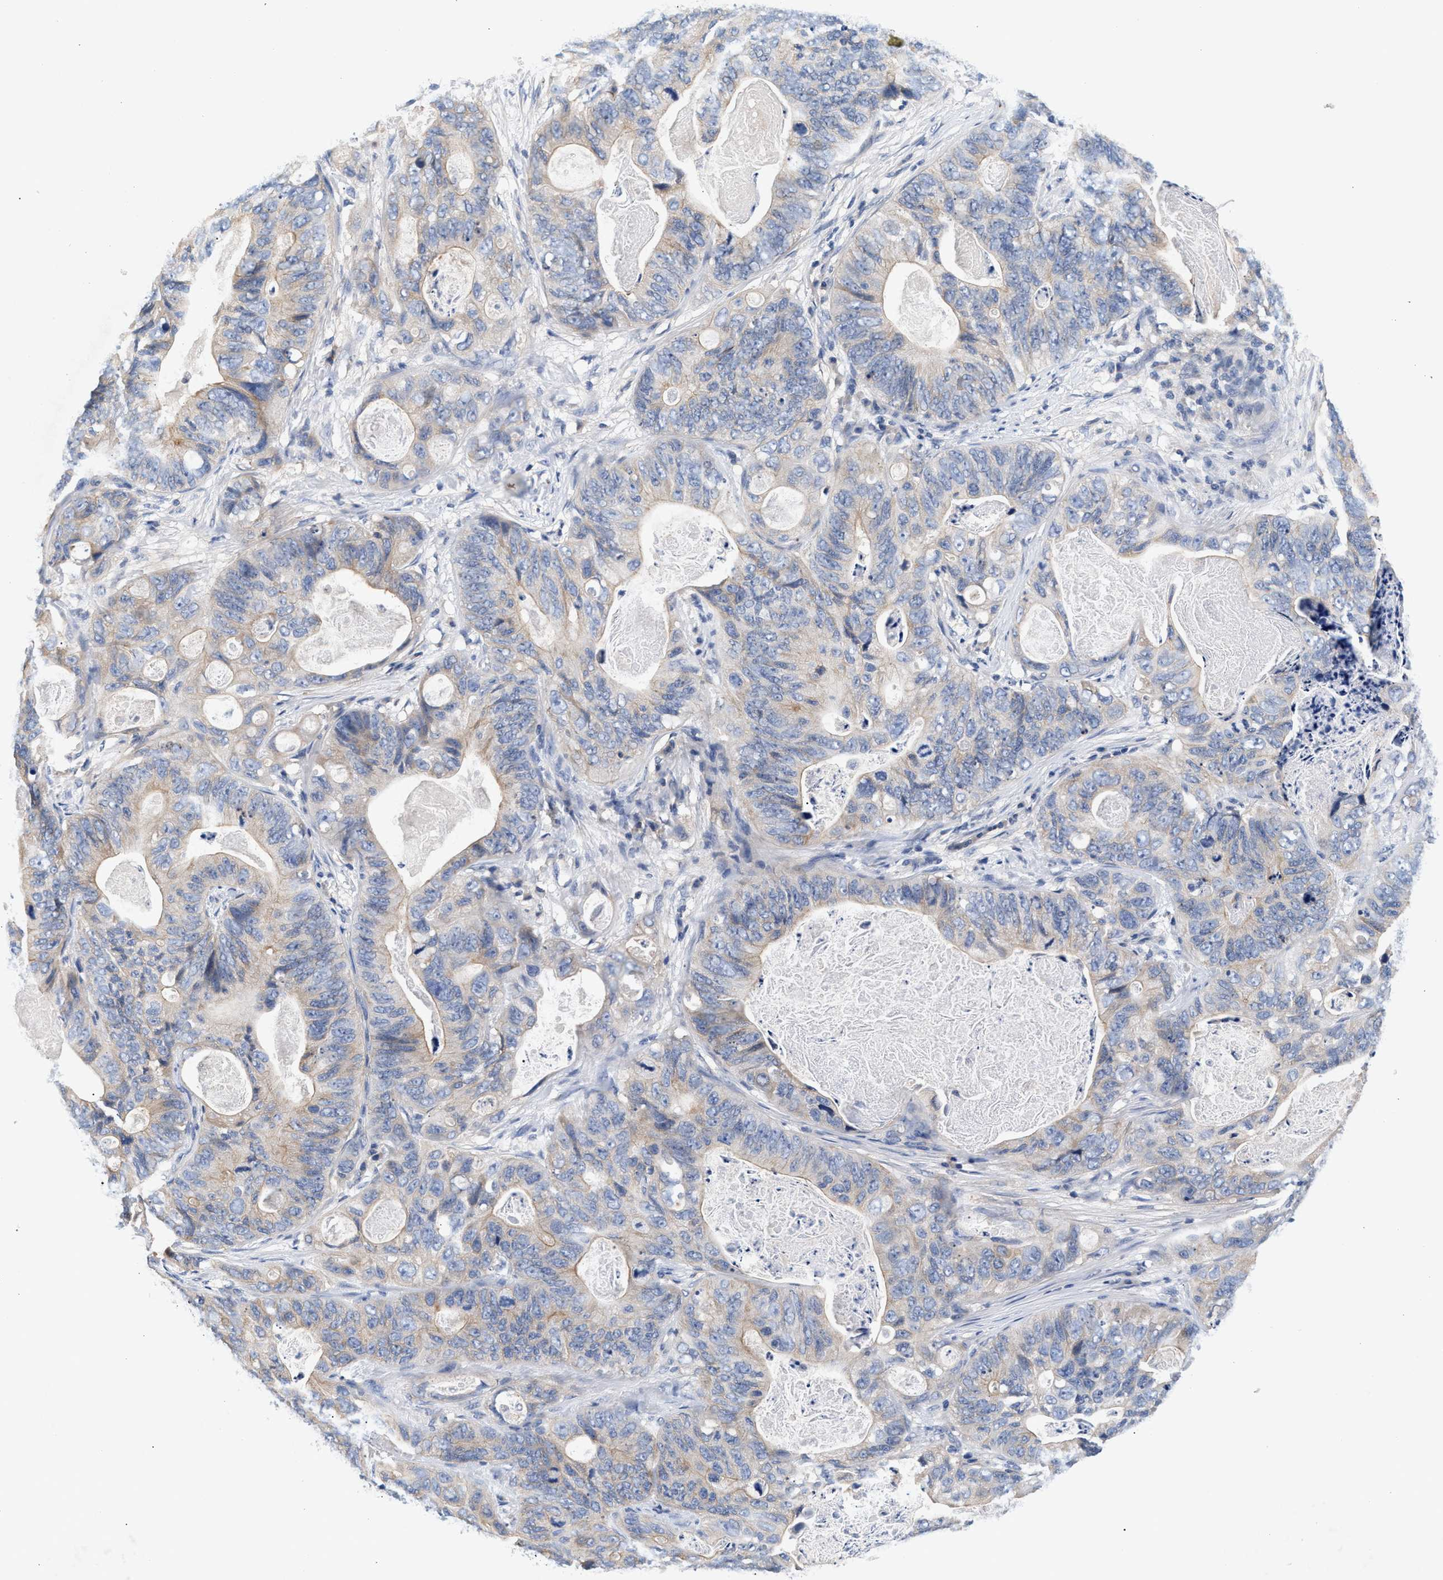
{"staining": {"intensity": "weak", "quantity": "25%-75%", "location": "cytoplasmic/membranous"}, "tissue": "stomach cancer", "cell_type": "Tumor cells", "image_type": "cancer", "snomed": [{"axis": "morphology", "description": "Adenocarcinoma, NOS"}, {"axis": "topography", "description": "Stomach"}], "caption": "Approximately 25%-75% of tumor cells in human stomach cancer (adenocarcinoma) demonstrate weak cytoplasmic/membranous protein expression as visualized by brown immunohistochemical staining.", "gene": "GNAI3", "patient": {"sex": "female", "age": 89}}